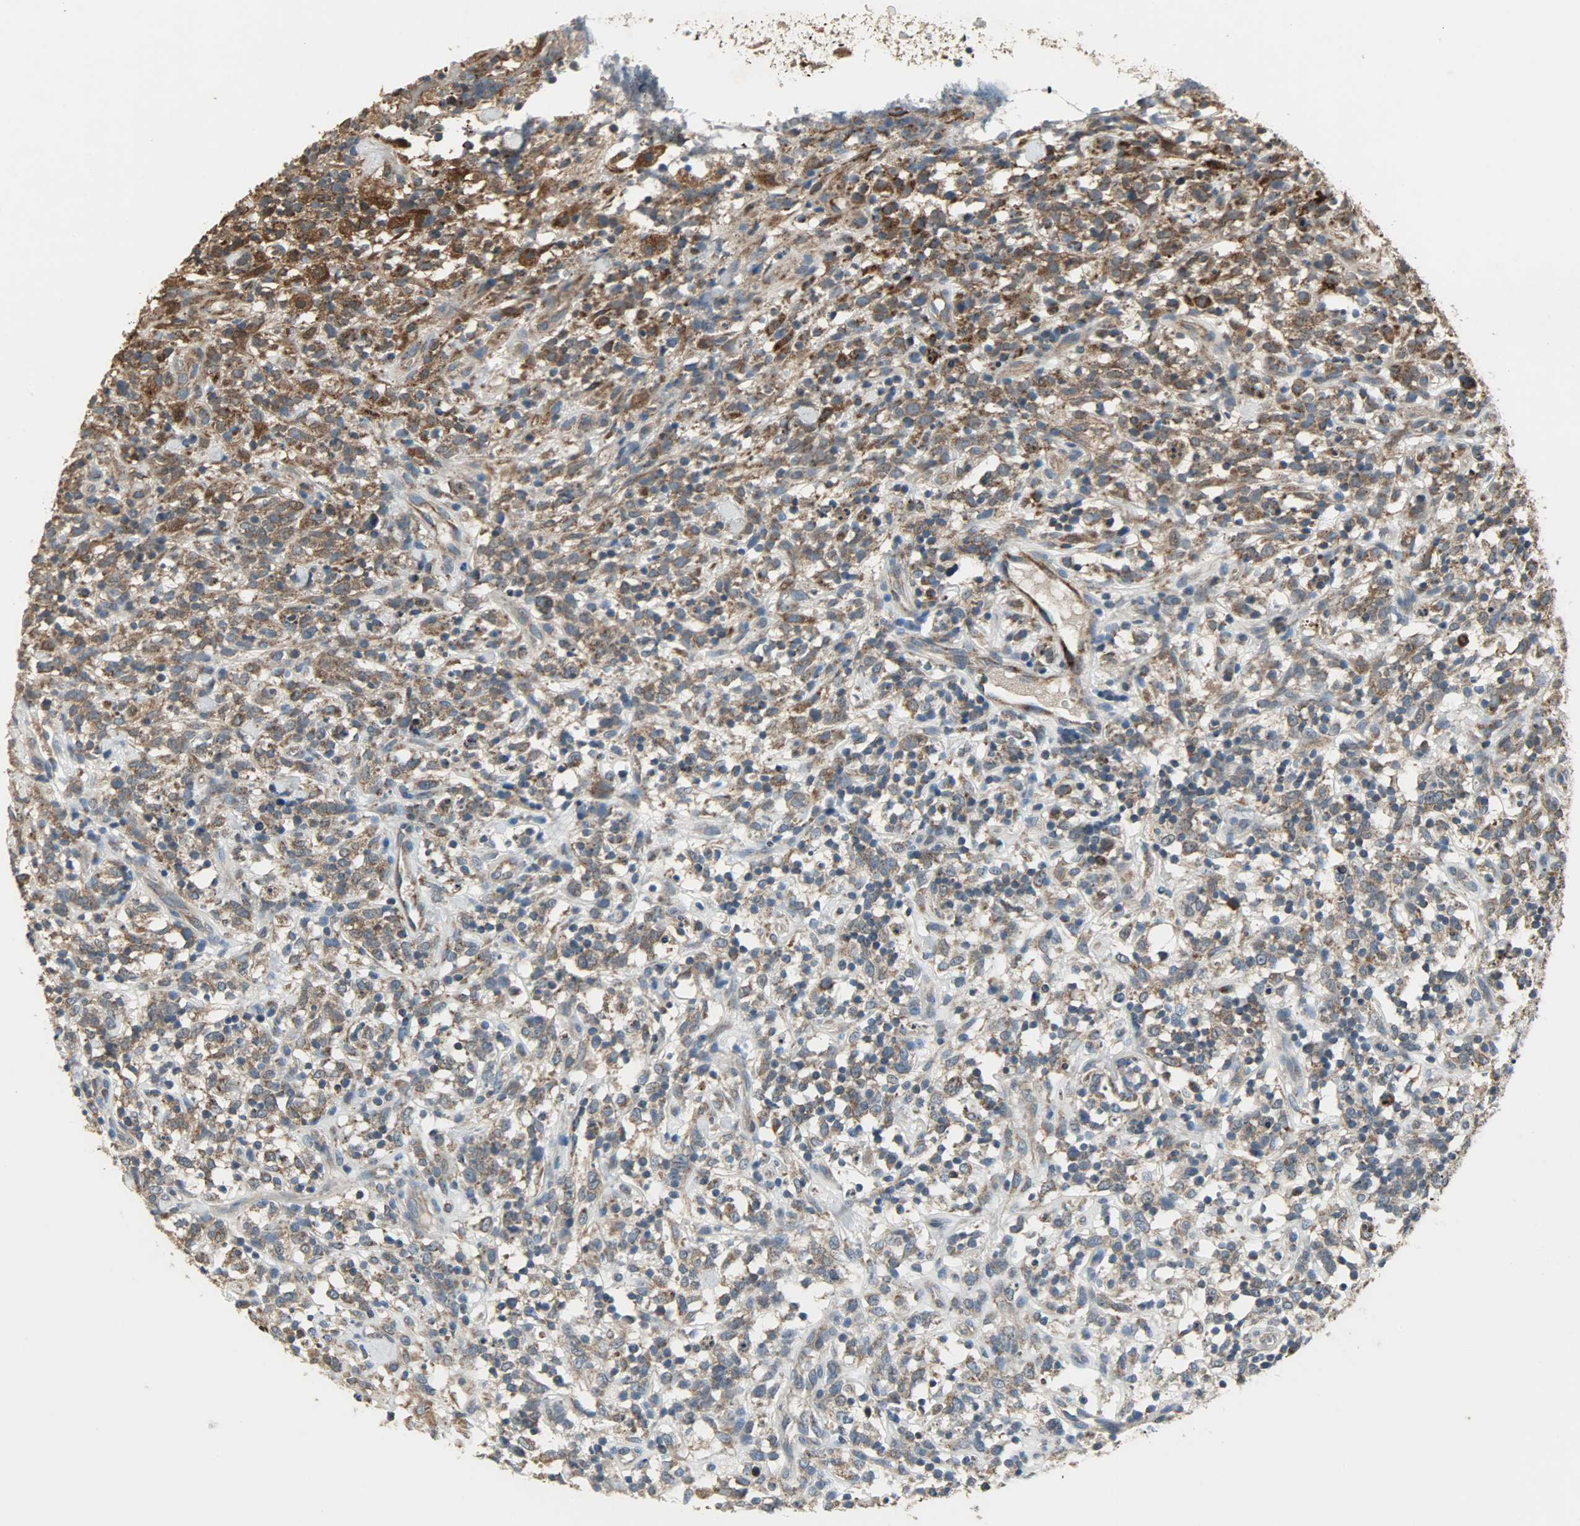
{"staining": {"intensity": "strong", "quantity": ">75%", "location": "cytoplasmic/membranous"}, "tissue": "lymphoma", "cell_type": "Tumor cells", "image_type": "cancer", "snomed": [{"axis": "morphology", "description": "Malignant lymphoma, non-Hodgkin's type, High grade"}, {"axis": "topography", "description": "Lymph node"}], "caption": "Approximately >75% of tumor cells in human lymphoma exhibit strong cytoplasmic/membranous protein expression as visualized by brown immunohistochemical staining.", "gene": "AMT", "patient": {"sex": "female", "age": 73}}